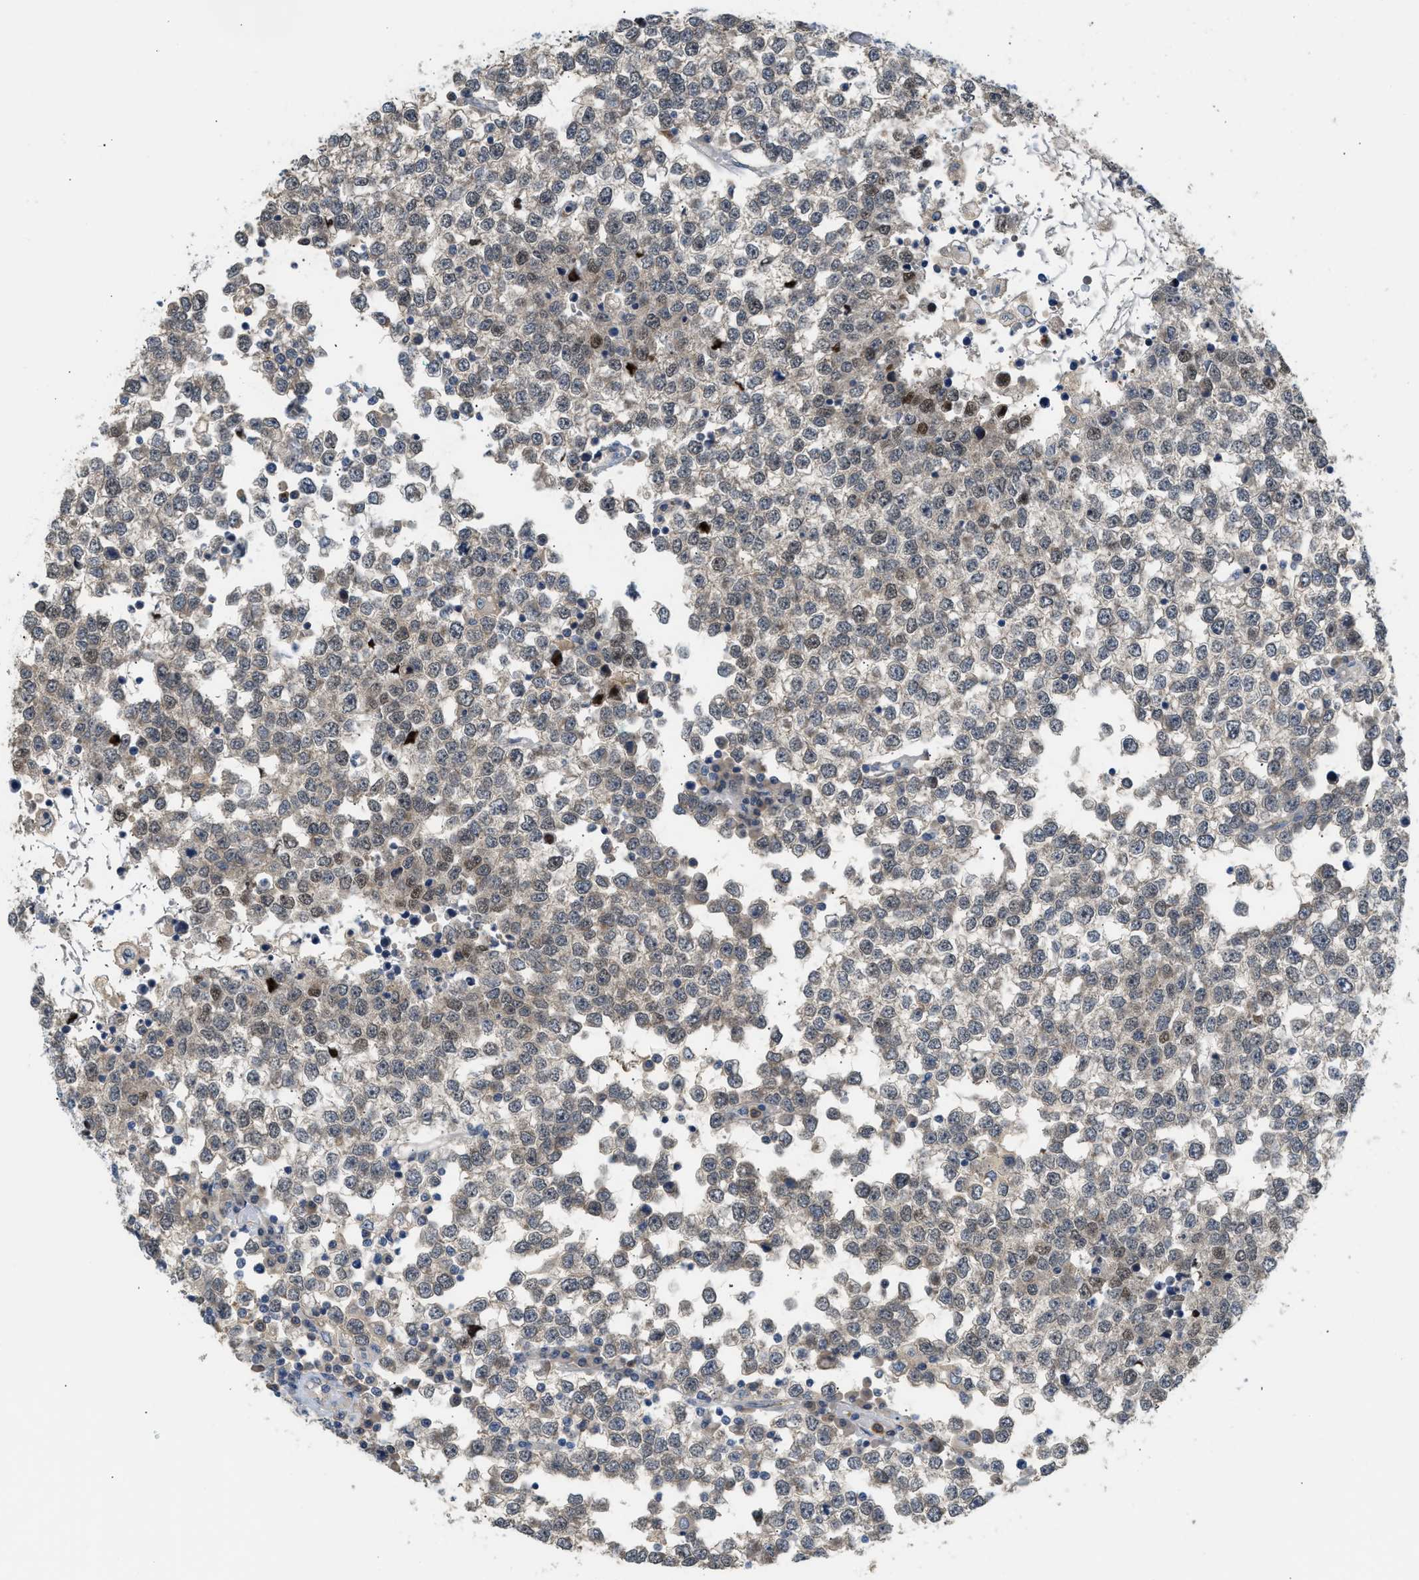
{"staining": {"intensity": "weak", "quantity": "25%-75%", "location": "cytoplasmic/membranous,nuclear"}, "tissue": "testis cancer", "cell_type": "Tumor cells", "image_type": "cancer", "snomed": [{"axis": "morphology", "description": "Seminoma, NOS"}, {"axis": "topography", "description": "Testis"}], "caption": "IHC (DAB) staining of human testis seminoma reveals weak cytoplasmic/membranous and nuclear protein expression in approximately 25%-75% of tumor cells.", "gene": "RHBDF2", "patient": {"sex": "male", "age": 65}}